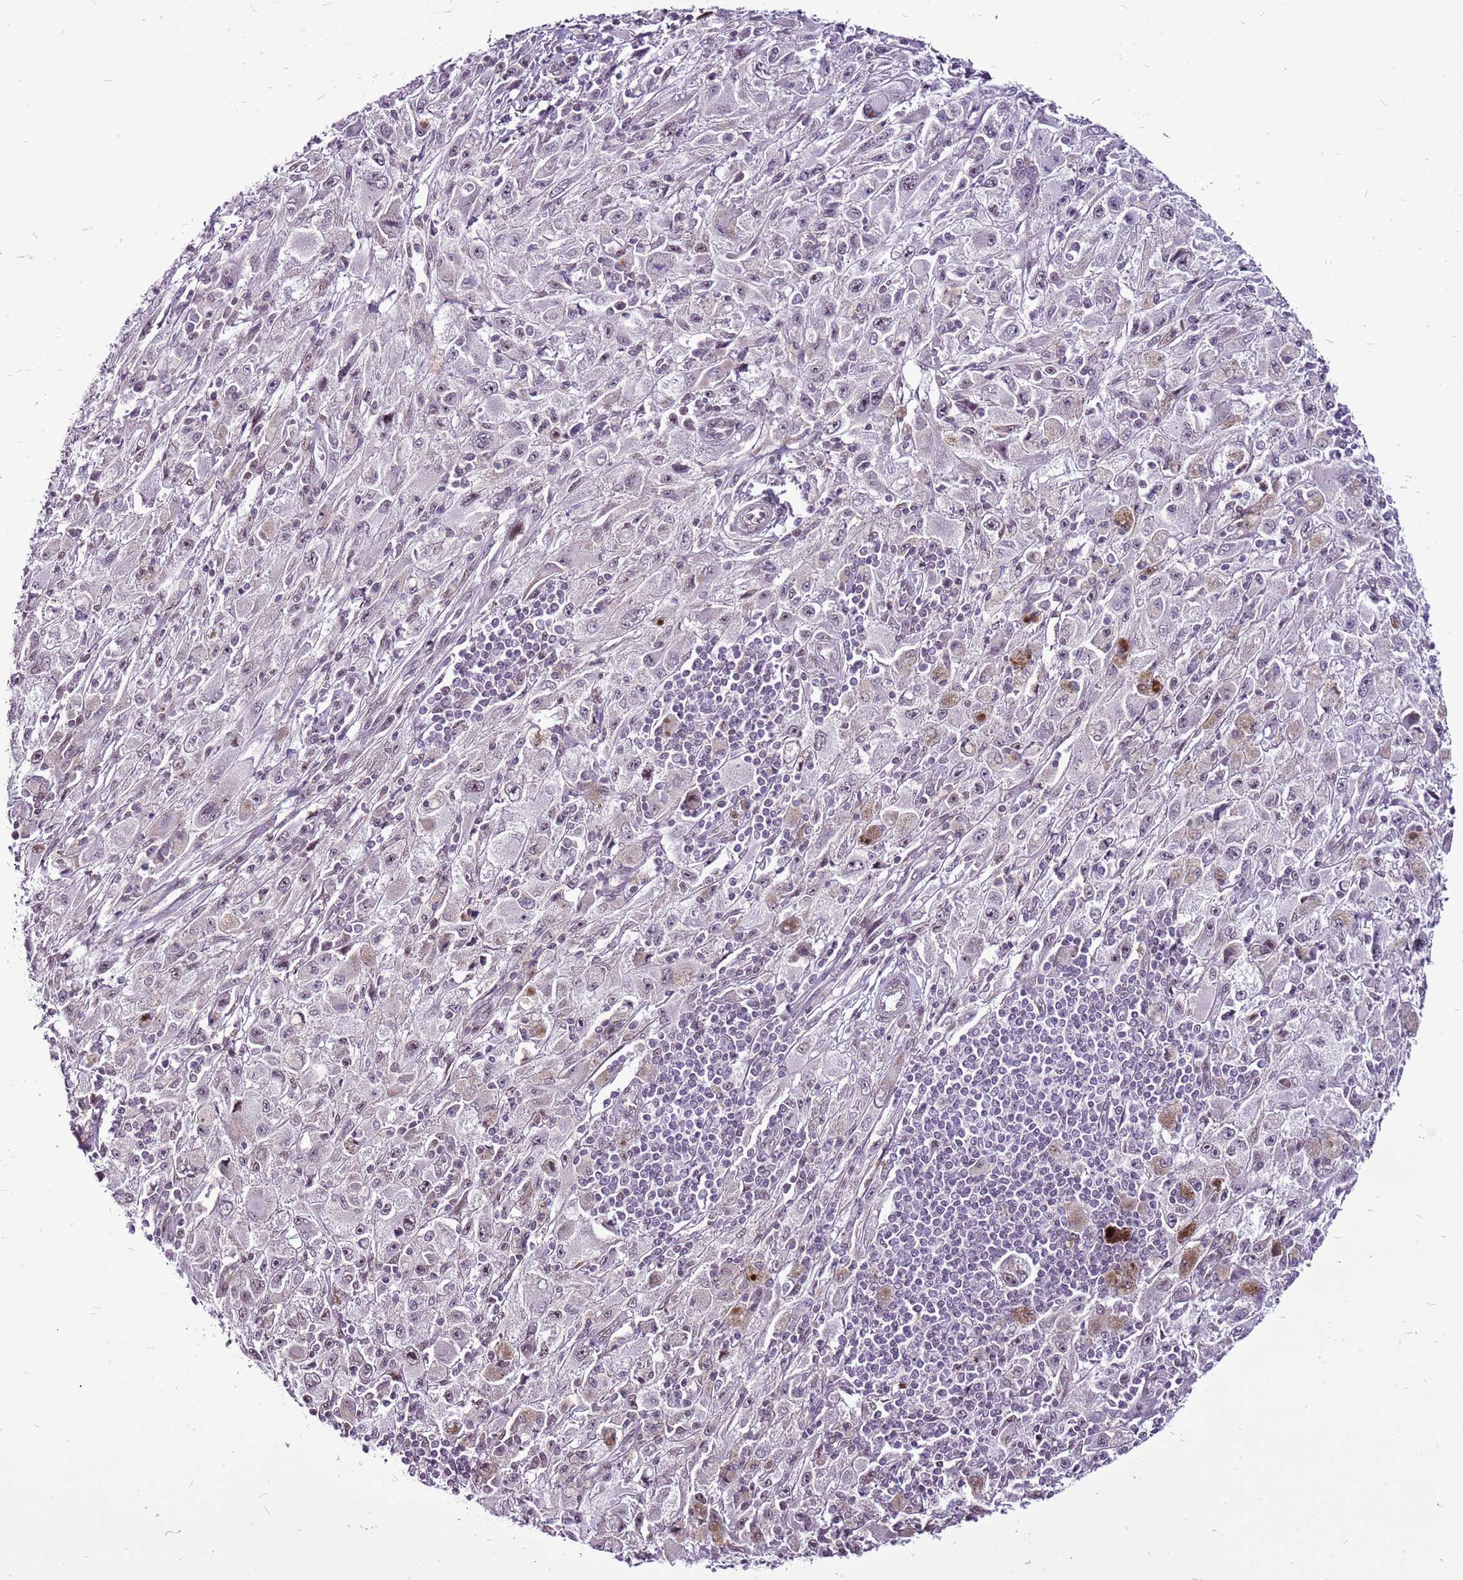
{"staining": {"intensity": "weak", "quantity": "<25%", "location": "nuclear"}, "tissue": "melanoma", "cell_type": "Tumor cells", "image_type": "cancer", "snomed": [{"axis": "morphology", "description": "Malignant melanoma, Metastatic site"}, {"axis": "topography", "description": "Skin"}], "caption": "IHC of human malignant melanoma (metastatic site) displays no staining in tumor cells. (Brightfield microscopy of DAB immunohistochemistry at high magnification).", "gene": "CCDC166", "patient": {"sex": "male", "age": 53}}